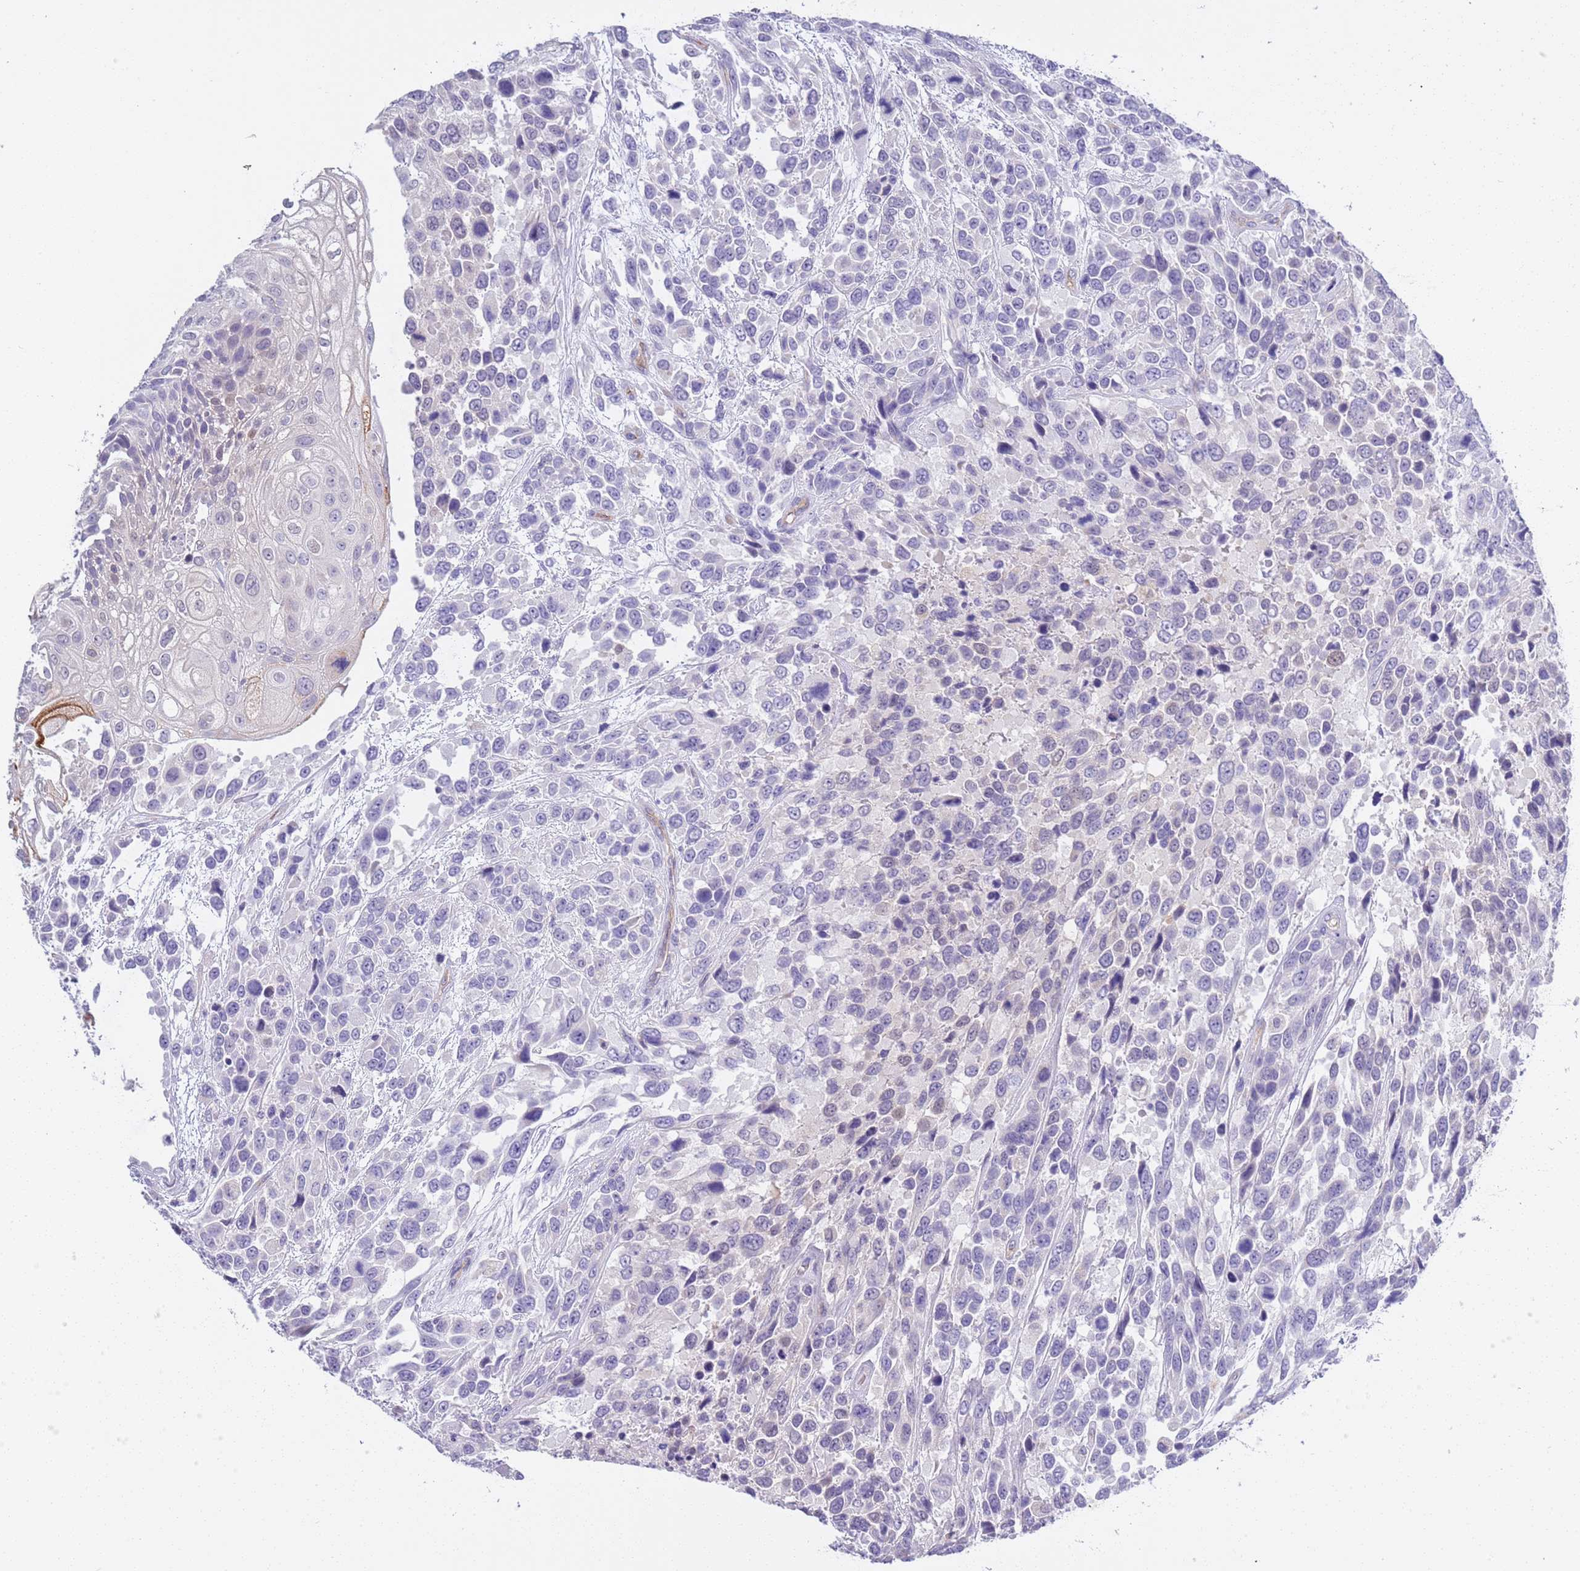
{"staining": {"intensity": "negative", "quantity": "none", "location": "none"}, "tissue": "urothelial cancer", "cell_type": "Tumor cells", "image_type": "cancer", "snomed": [{"axis": "morphology", "description": "Urothelial carcinoma, High grade"}, {"axis": "topography", "description": "Urinary bladder"}], "caption": "High magnification brightfield microscopy of urothelial cancer stained with DAB (brown) and counterstained with hematoxylin (blue): tumor cells show no significant expression.", "gene": "BRMS1L", "patient": {"sex": "female", "age": 70}}